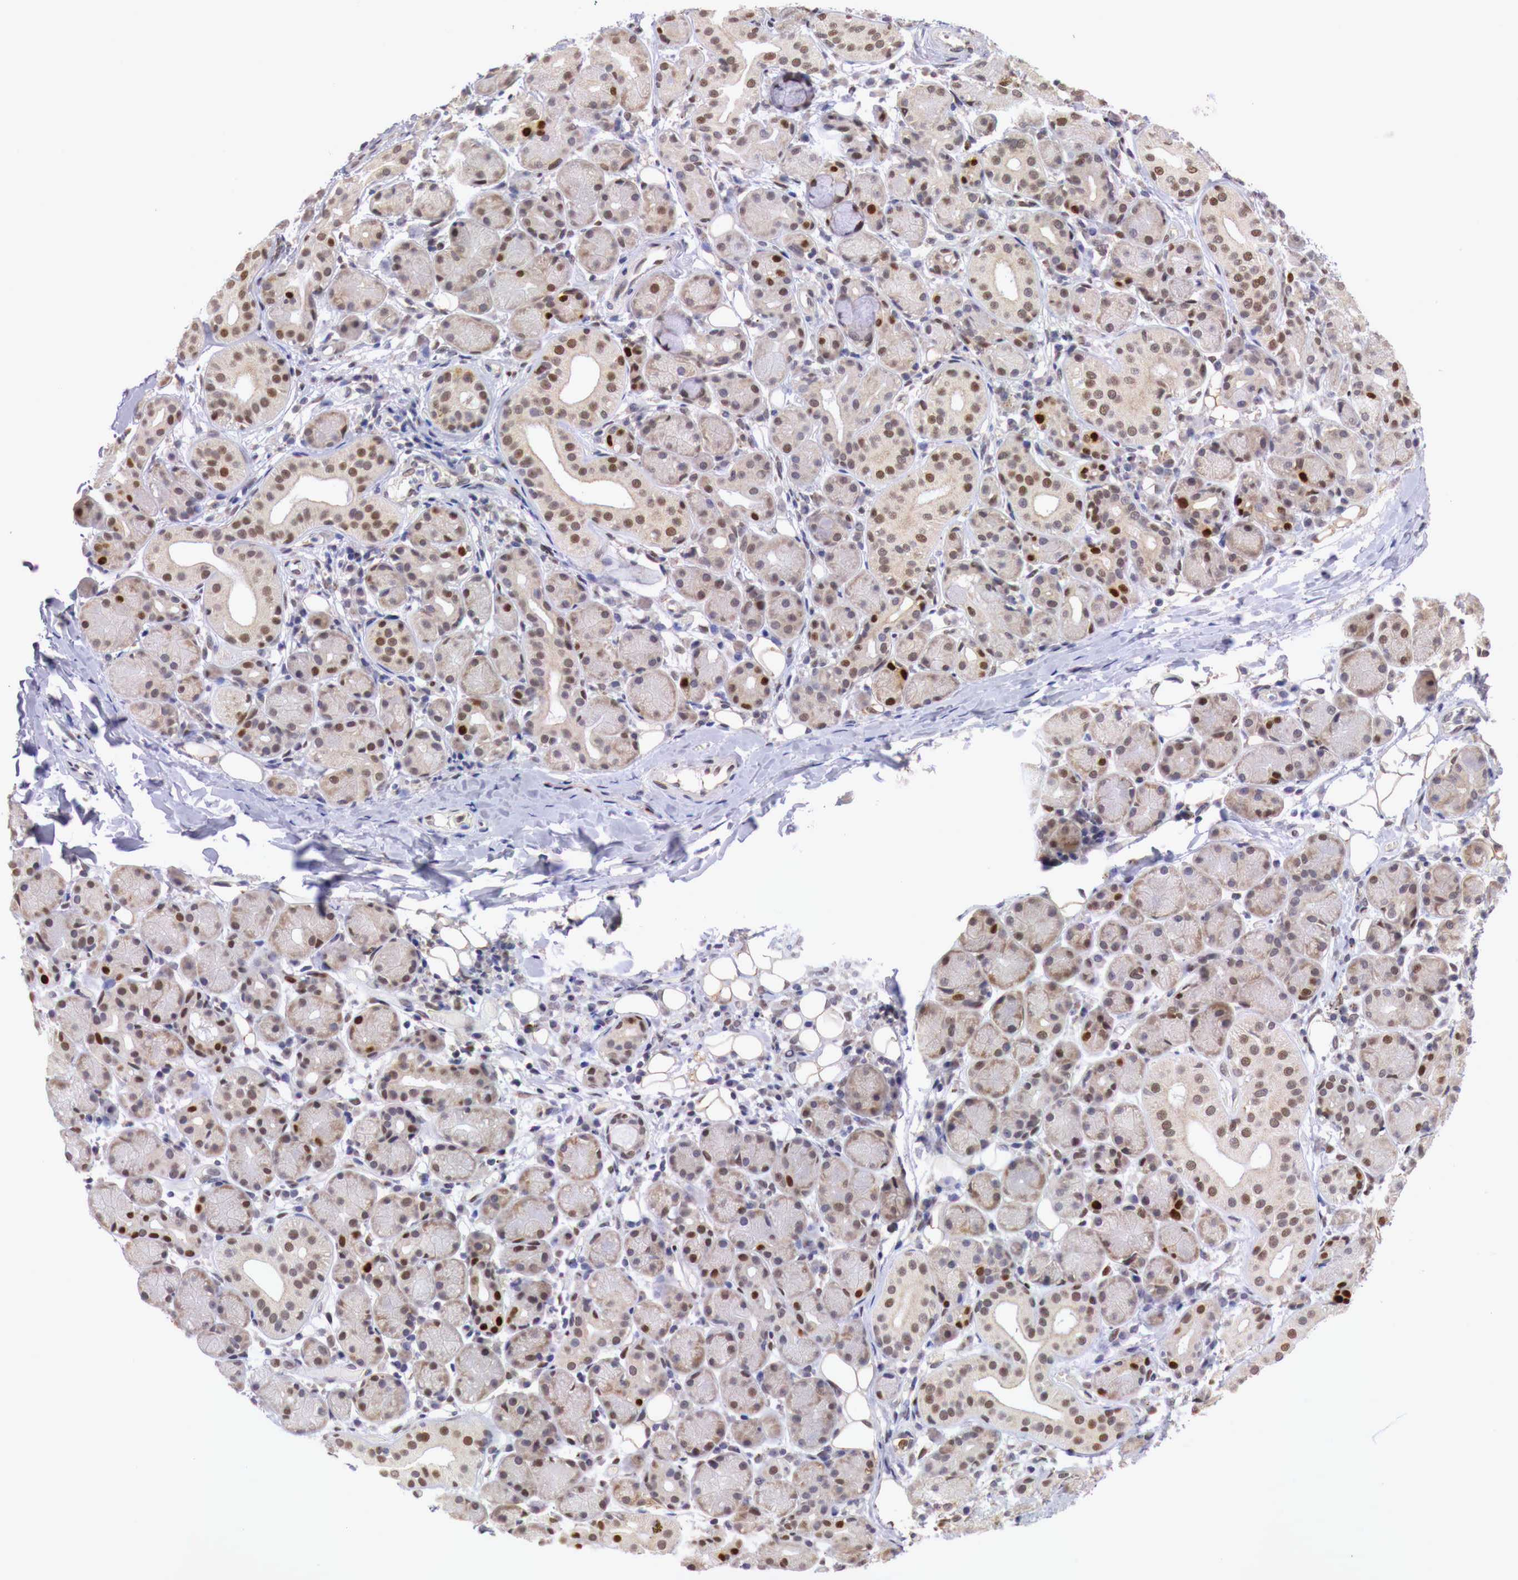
{"staining": {"intensity": "weak", "quantity": "25%-75%", "location": "cytoplasmic/membranous,nuclear"}, "tissue": "salivary gland", "cell_type": "Glandular cells", "image_type": "normal", "snomed": [{"axis": "morphology", "description": "Normal tissue, NOS"}, {"axis": "topography", "description": "Salivary gland"}, {"axis": "topography", "description": "Peripheral nerve tissue"}], "caption": "Protein analysis of normal salivary gland shows weak cytoplasmic/membranous,nuclear staining in about 25%-75% of glandular cells. Nuclei are stained in blue.", "gene": "PABIR2", "patient": {"sex": "male", "age": 62}}